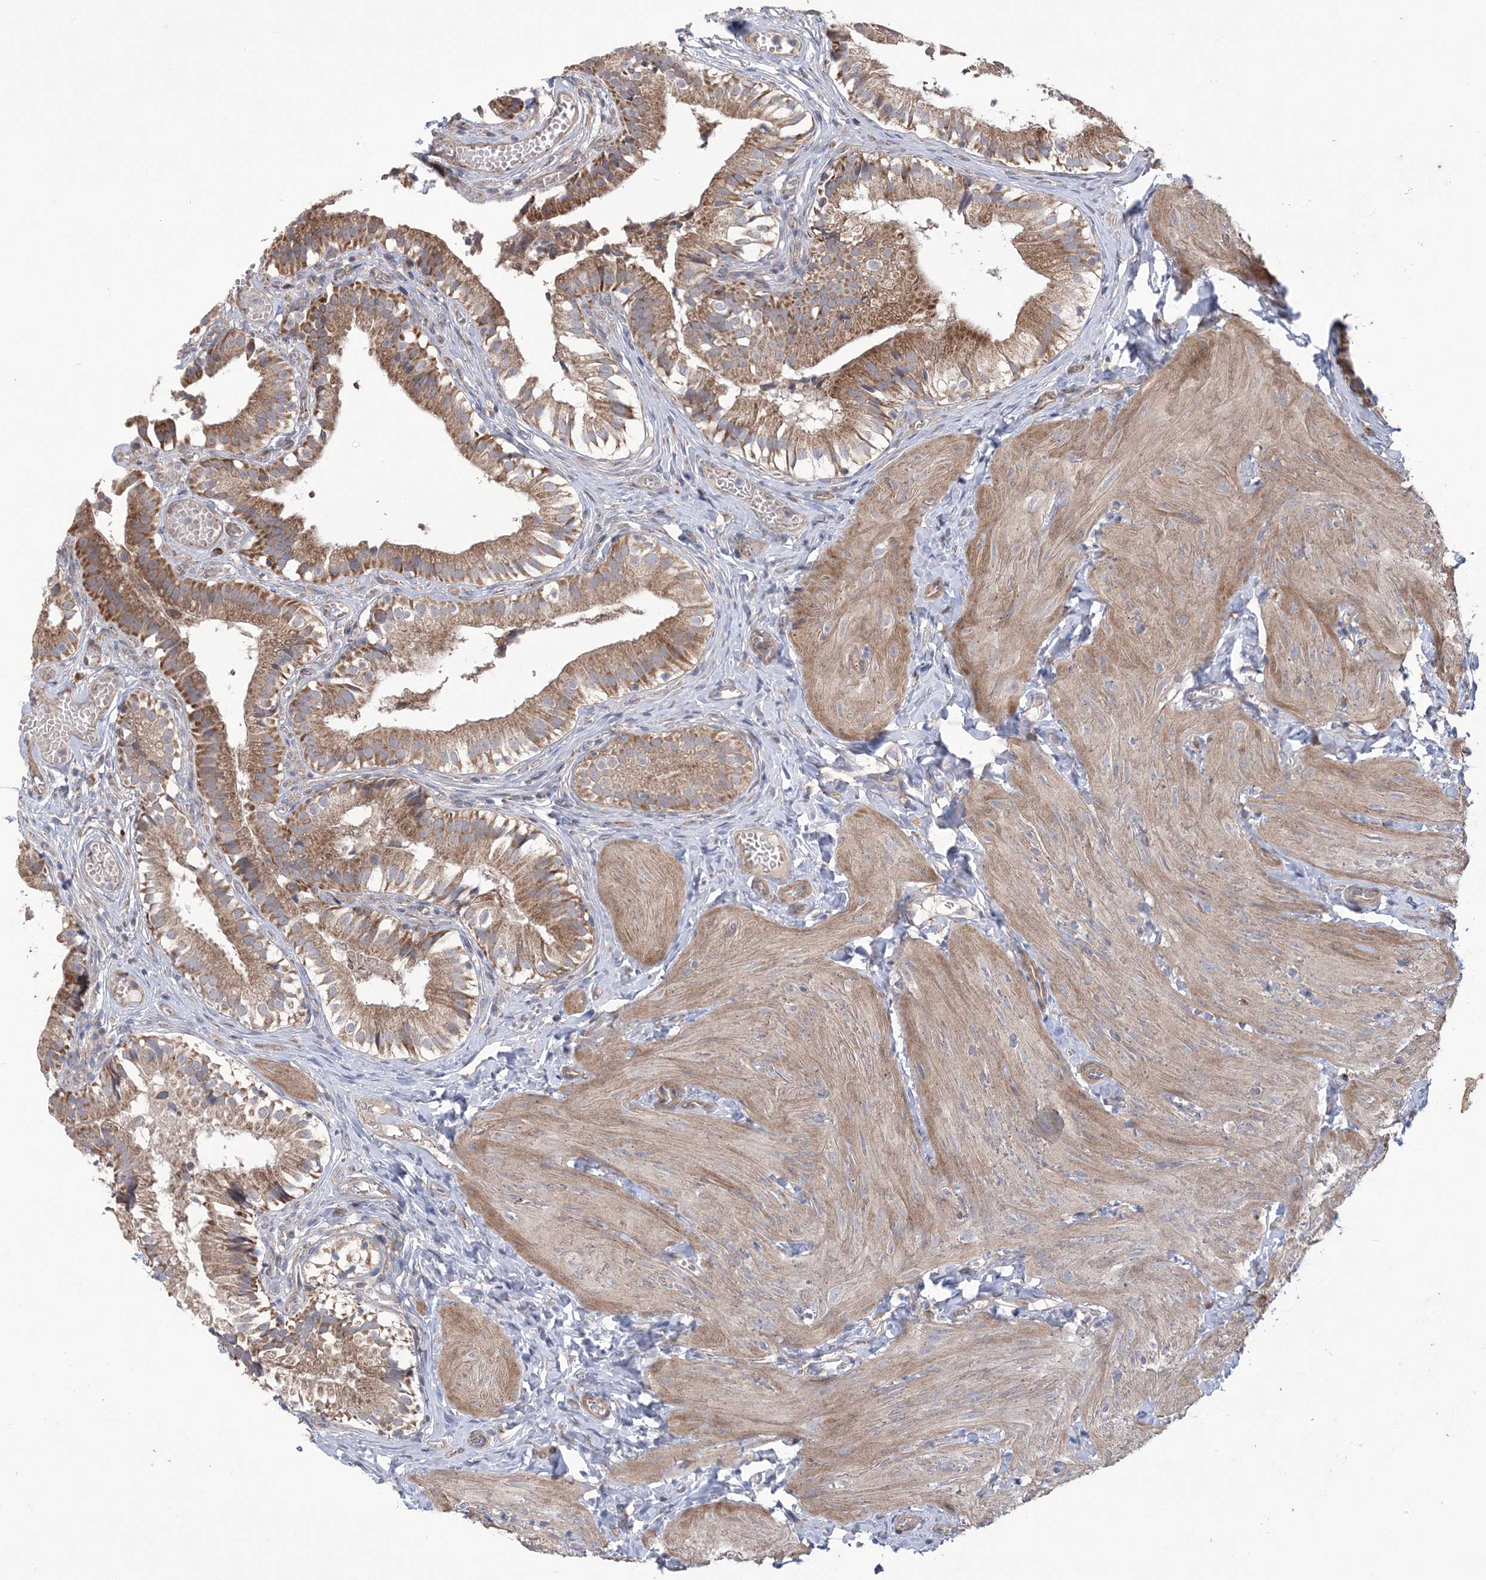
{"staining": {"intensity": "moderate", "quantity": ">75%", "location": "cytoplasmic/membranous"}, "tissue": "gallbladder", "cell_type": "Glandular cells", "image_type": "normal", "snomed": [{"axis": "morphology", "description": "Normal tissue, NOS"}, {"axis": "topography", "description": "Gallbladder"}], "caption": "A photomicrograph of human gallbladder stained for a protein displays moderate cytoplasmic/membranous brown staining in glandular cells. The protein of interest is stained brown, and the nuclei are stained in blue (DAB (3,3'-diaminobenzidine) IHC with brightfield microscopy, high magnification).", "gene": "MTRF1L", "patient": {"sex": "female", "age": 47}}